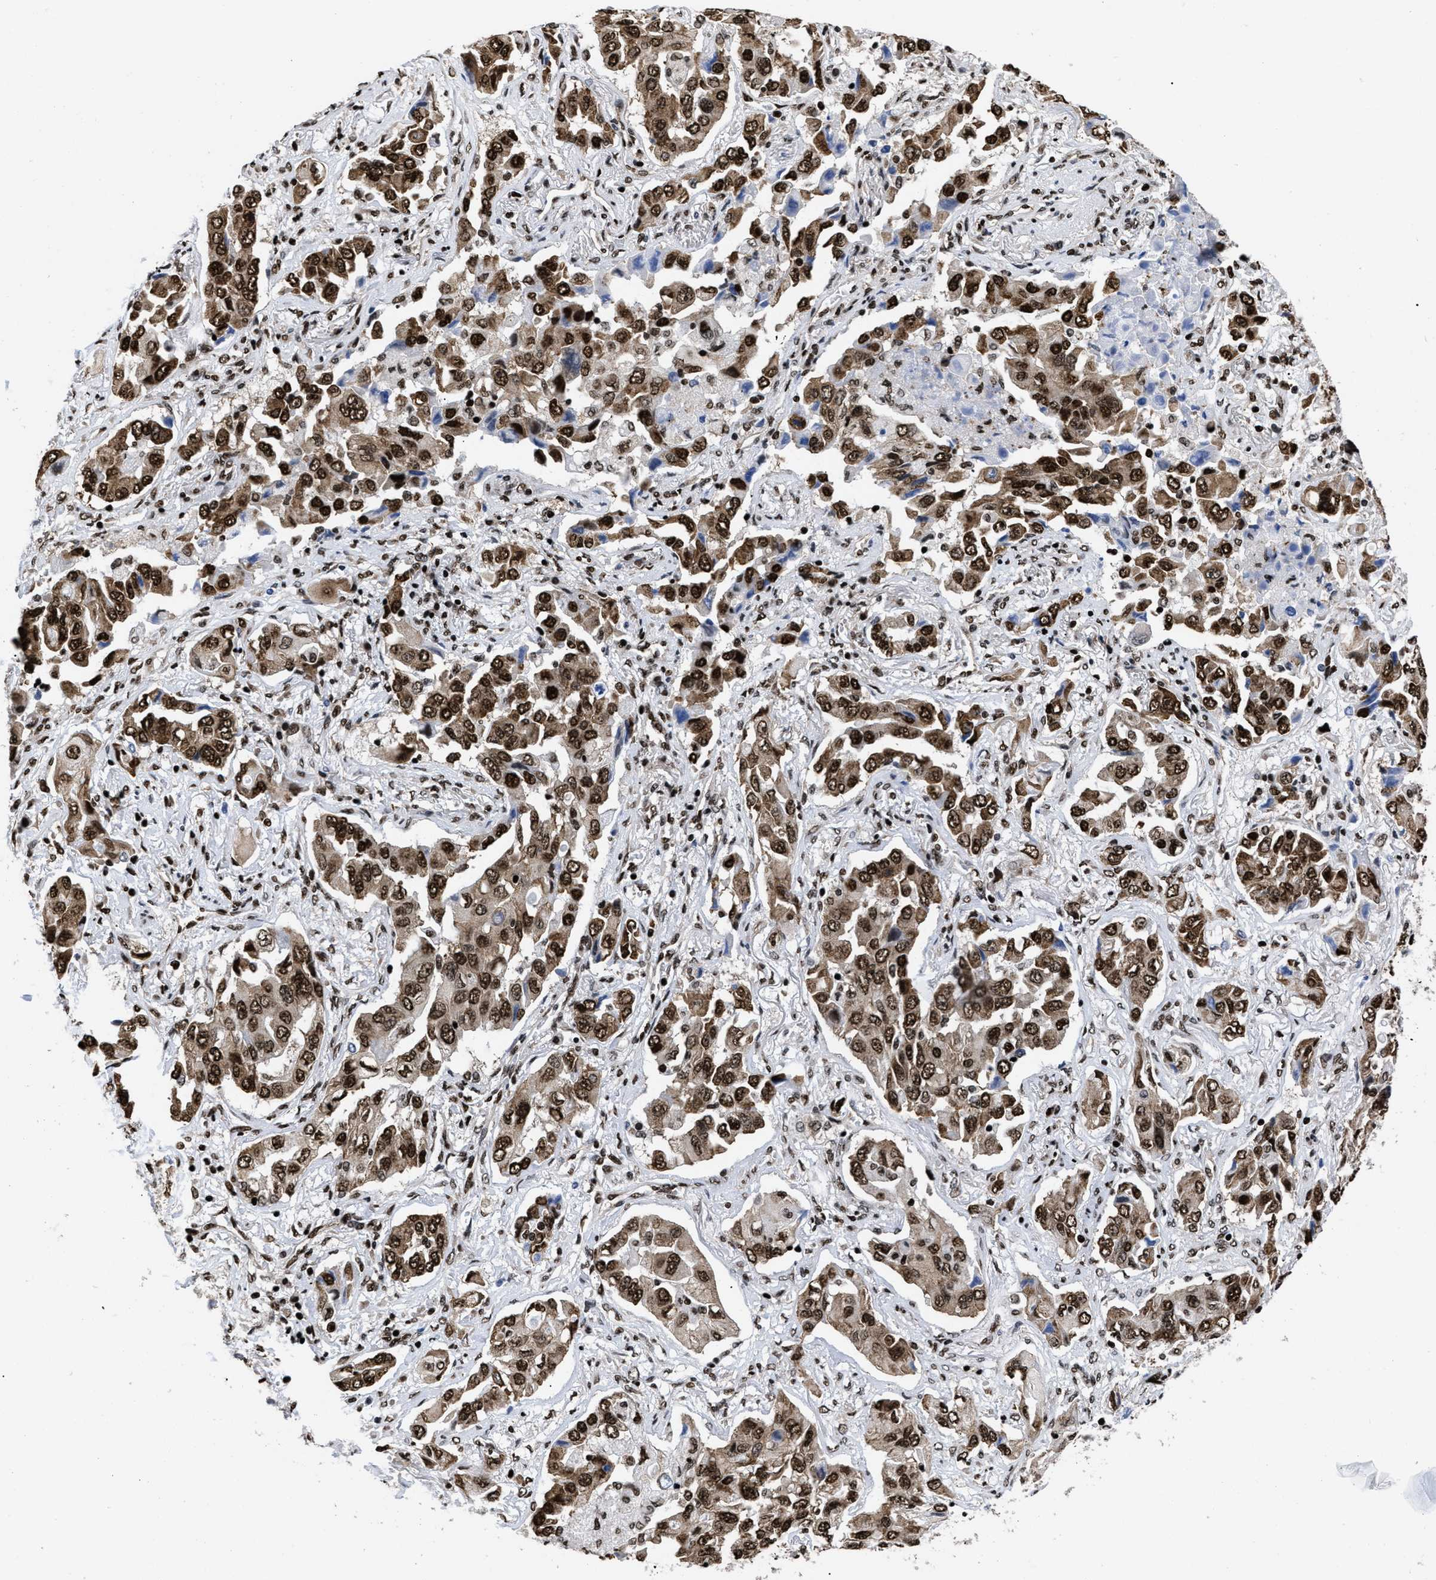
{"staining": {"intensity": "strong", "quantity": ">75%", "location": "cytoplasmic/membranous,nuclear"}, "tissue": "lung cancer", "cell_type": "Tumor cells", "image_type": "cancer", "snomed": [{"axis": "morphology", "description": "Adenocarcinoma, NOS"}, {"axis": "topography", "description": "Lung"}], "caption": "A brown stain labels strong cytoplasmic/membranous and nuclear staining of a protein in lung cancer (adenocarcinoma) tumor cells.", "gene": "CALHM3", "patient": {"sex": "female", "age": 65}}